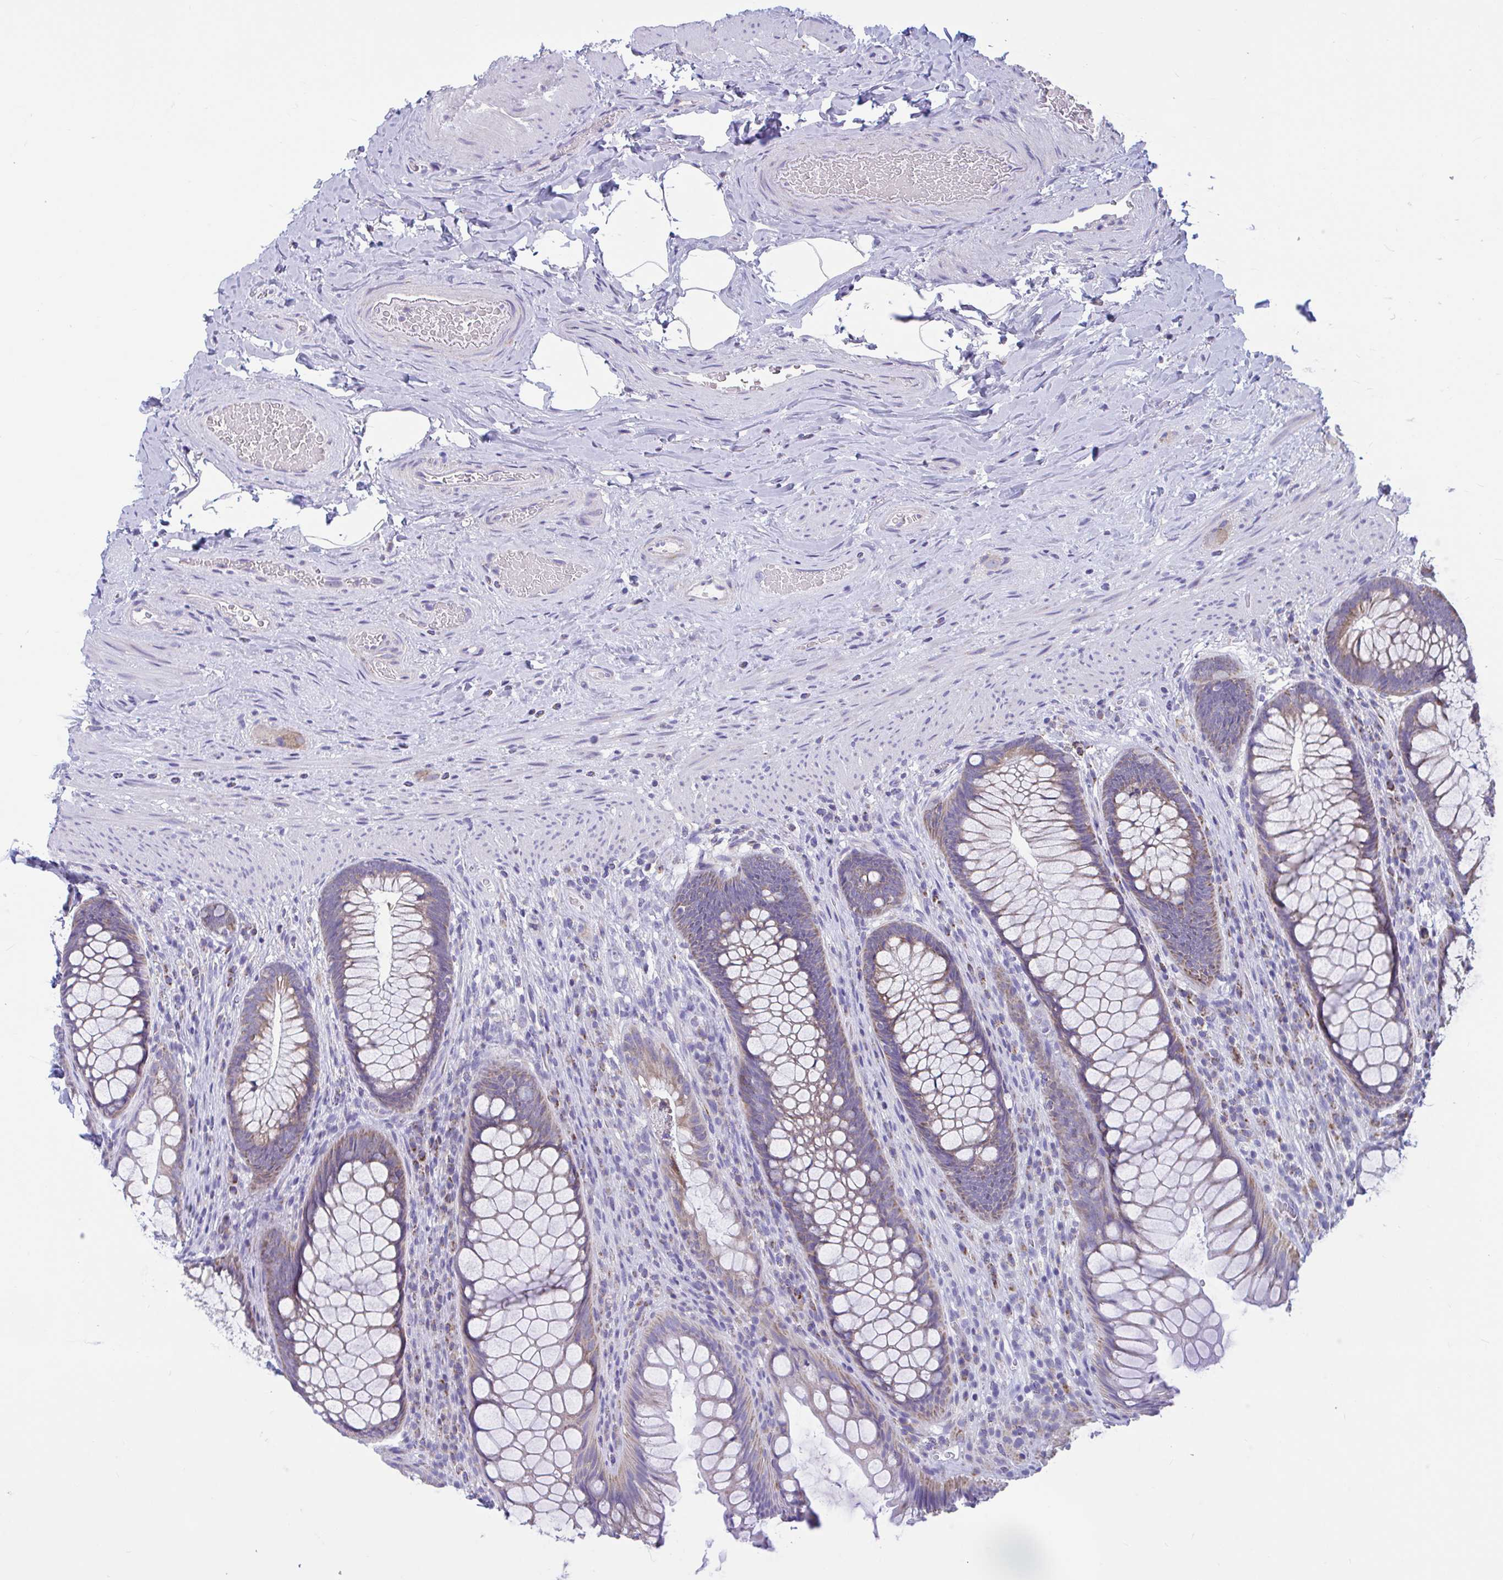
{"staining": {"intensity": "moderate", "quantity": ">75%", "location": "cytoplasmic/membranous"}, "tissue": "rectum", "cell_type": "Glandular cells", "image_type": "normal", "snomed": [{"axis": "morphology", "description": "Normal tissue, NOS"}, {"axis": "topography", "description": "Rectum"}], "caption": "Immunohistochemical staining of benign human rectum displays medium levels of moderate cytoplasmic/membranous staining in approximately >75% of glandular cells. The protein is stained brown, and the nuclei are stained in blue (DAB (3,3'-diaminobenzidine) IHC with brightfield microscopy, high magnification).", "gene": "OR13A1", "patient": {"sex": "male", "age": 53}}